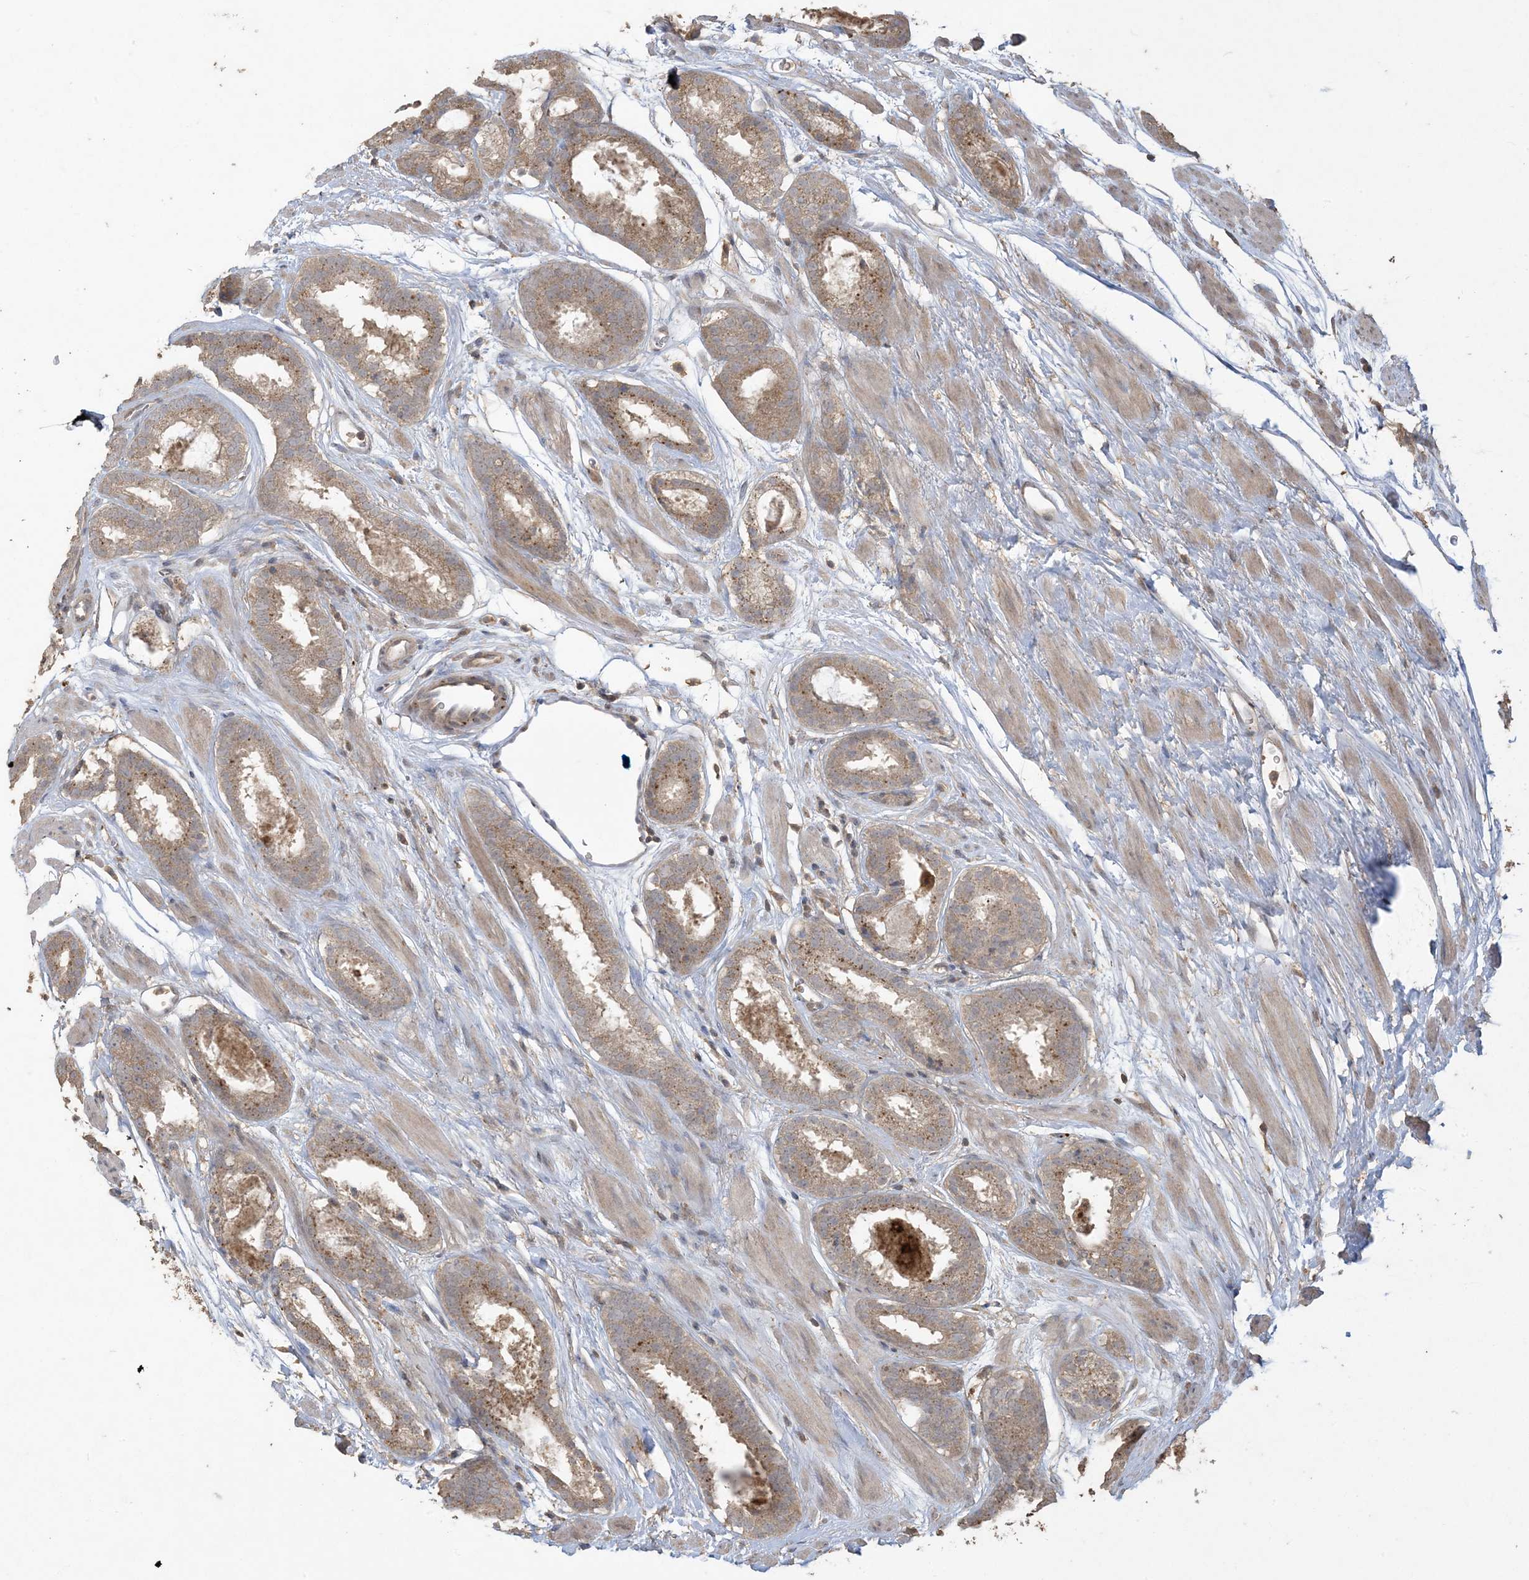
{"staining": {"intensity": "moderate", "quantity": ">75%", "location": "cytoplasmic/membranous"}, "tissue": "prostate cancer", "cell_type": "Tumor cells", "image_type": "cancer", "snomed": [{"axis": "morphology", "description": "Adenocarcinoma, Low grade"}, {"axis": "topography", "description": "Prostate"}], "caption": "Immunohistochemical staining of human prostate adenocarcinoma (low-grade) displays medium levels of moderate cytoplasmic/membranous protein expression in approximately >75% of tumor cells. The protein of interest is stained brown, and the nuclei are stained in blue (DAB (3,3'-diaminobenzidine) IHC with brightfield microscopy, high magnification).", "gene": "EFCAB8", "patient": {"sex": "male", "age": 69}}